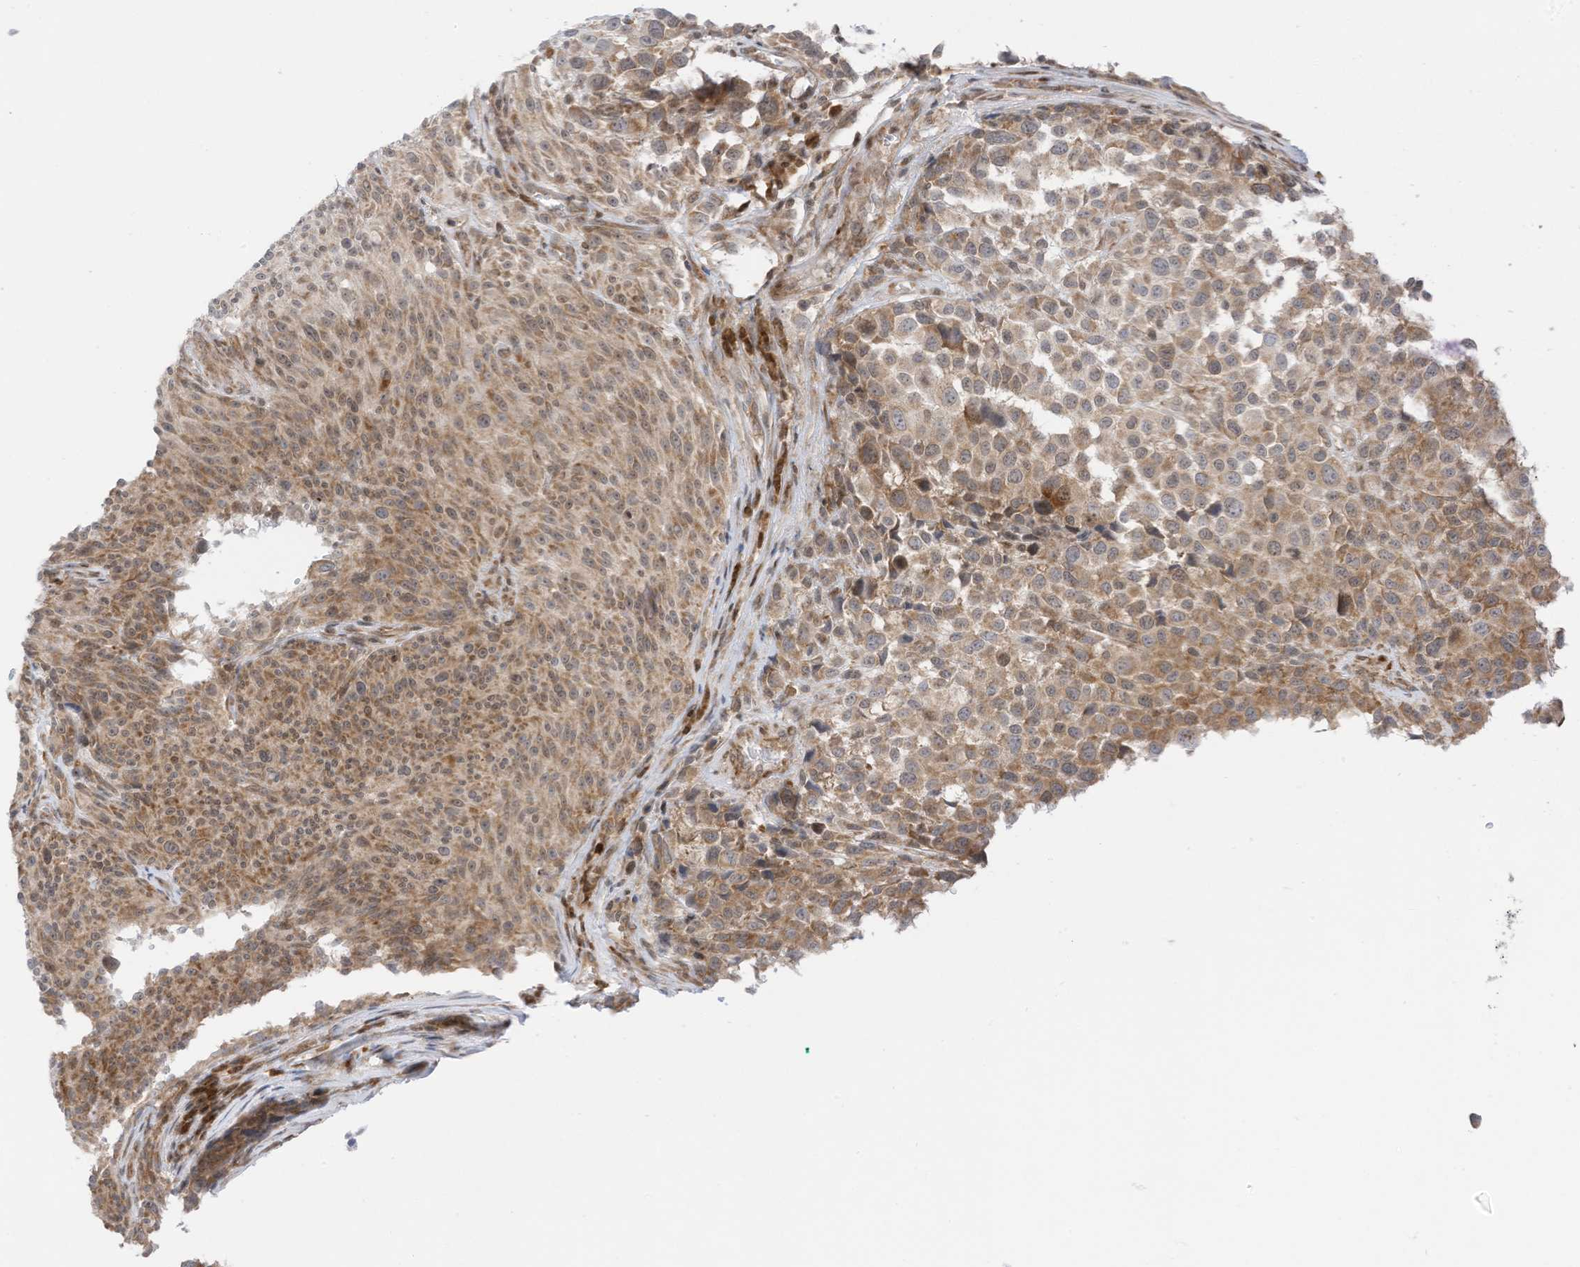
{"staining": {"intensity": "moderate", "quantity": ">75%", "location": "cytoplasmic/membranous"}, "tissue": "melanoma", "cell_type": "Tumor cells", "image_type": "cancer", "snomed": [{"axis": "morphology", "description": "Malignant melanoma, NOS"}, {"axis": "topography", "description": "Skin"}], "caption": "Malignant melanoma stained with a brown dye reveals moderate cytoplasmic/membranous positive staining in approximately >75% of tumor cells.", "gene": "EDF1", "patient": {"sex": "male", "age": 53}}